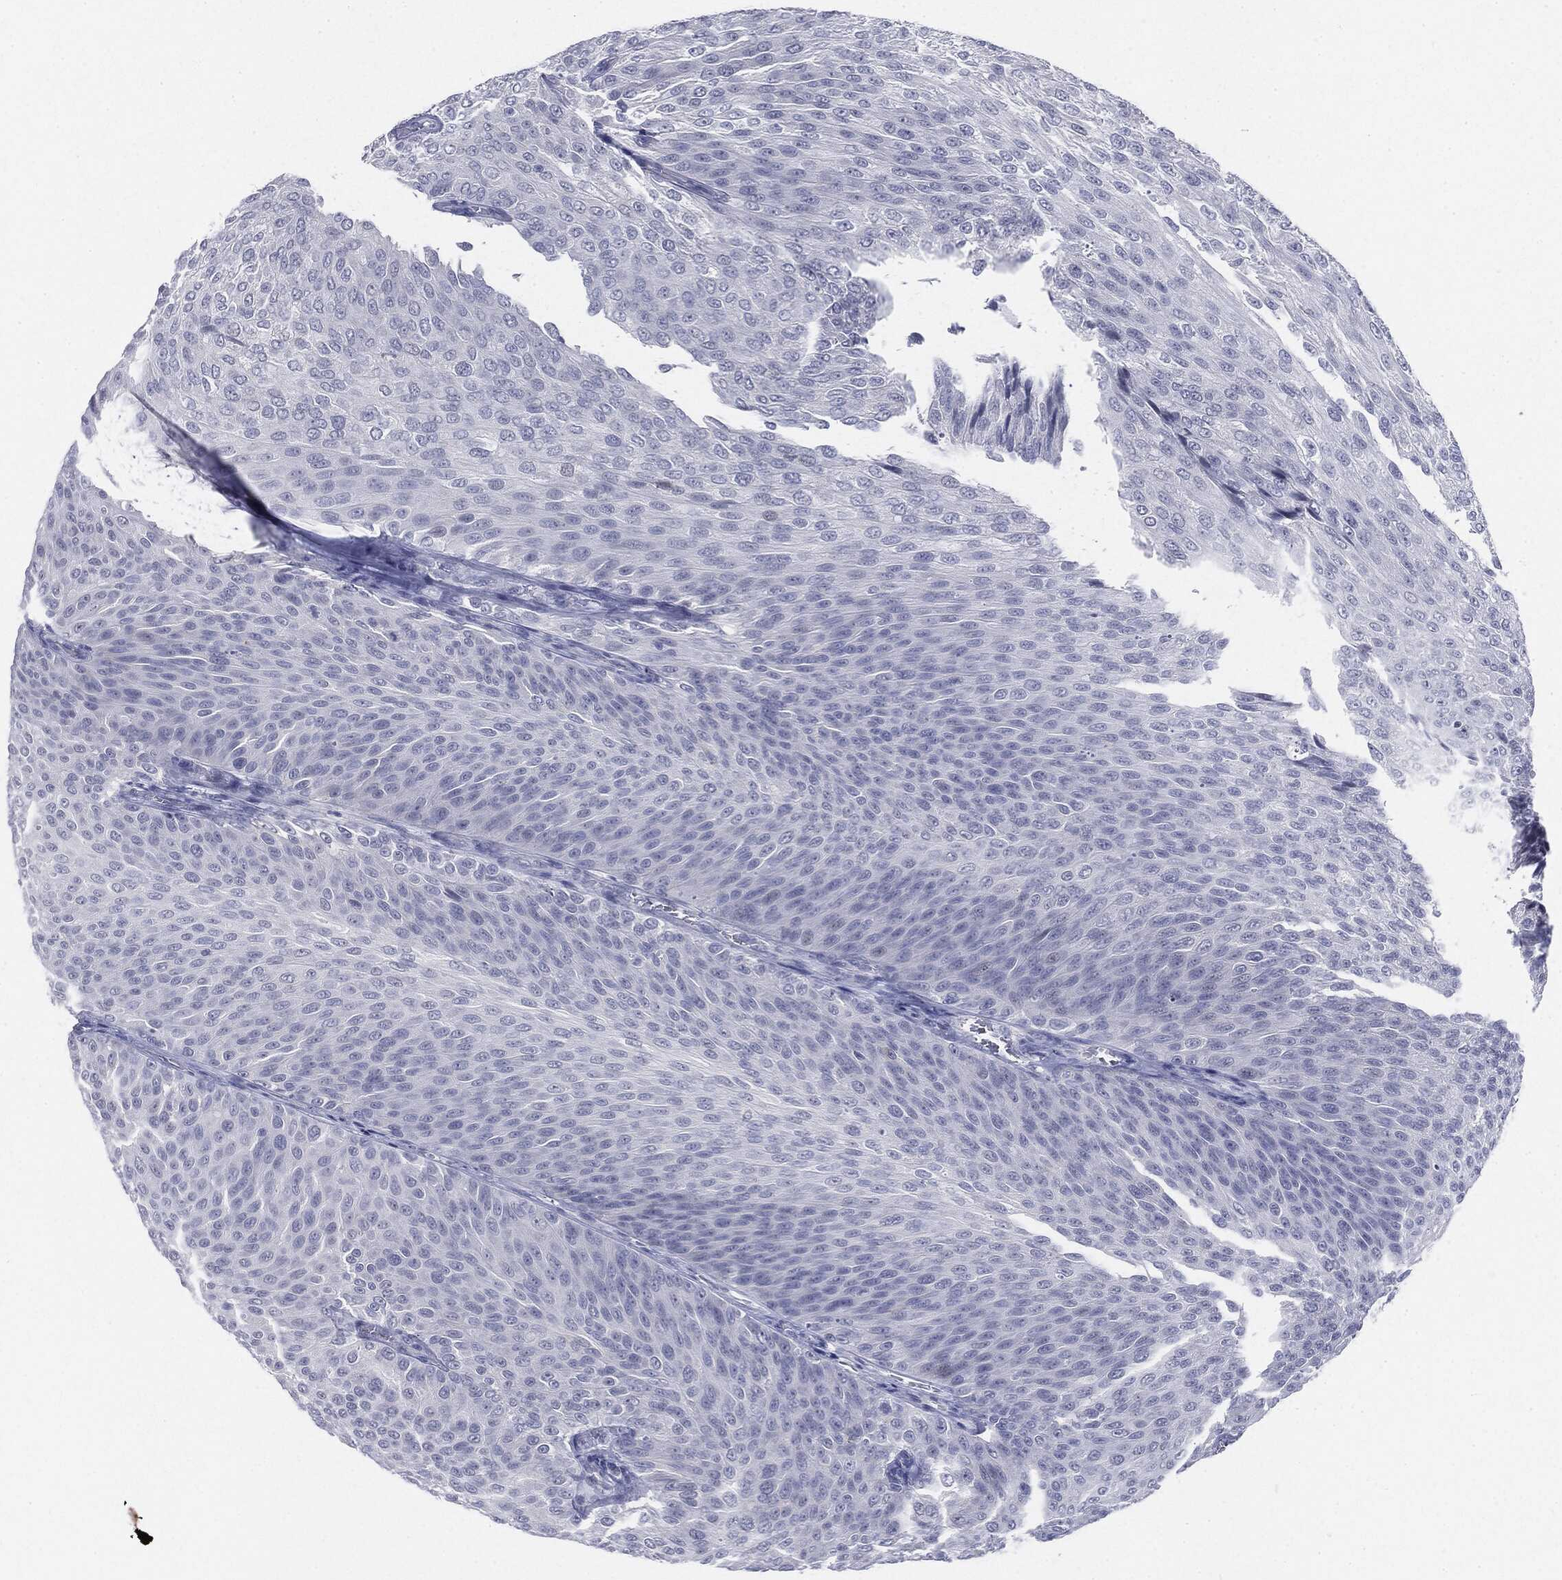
{"staining": {"intensity": "negative", "quantity": "none", "location": "none"}, "tissue": "urothelial cancer", "cell_type": "Tumor cells", "image_type": "cancer", "snomed": [{"axis": "morphology", "description": "Urothelial carcinoma, Low grade"}, {"axis": "topography", "description": "Ureter, NOS"}, {"axis": "topography", "description": "Urinary bladder"}], "caption": "IHC micrograph of neoplastic tissue: human urothelial cancer stained with DAB (3,3'-diaminobenzidine) displays no significant protein expression in tumor cells. Nuclei are stained in blue.", "gene": "CGB1", "patient": {"sex": "male", "age": 78}}